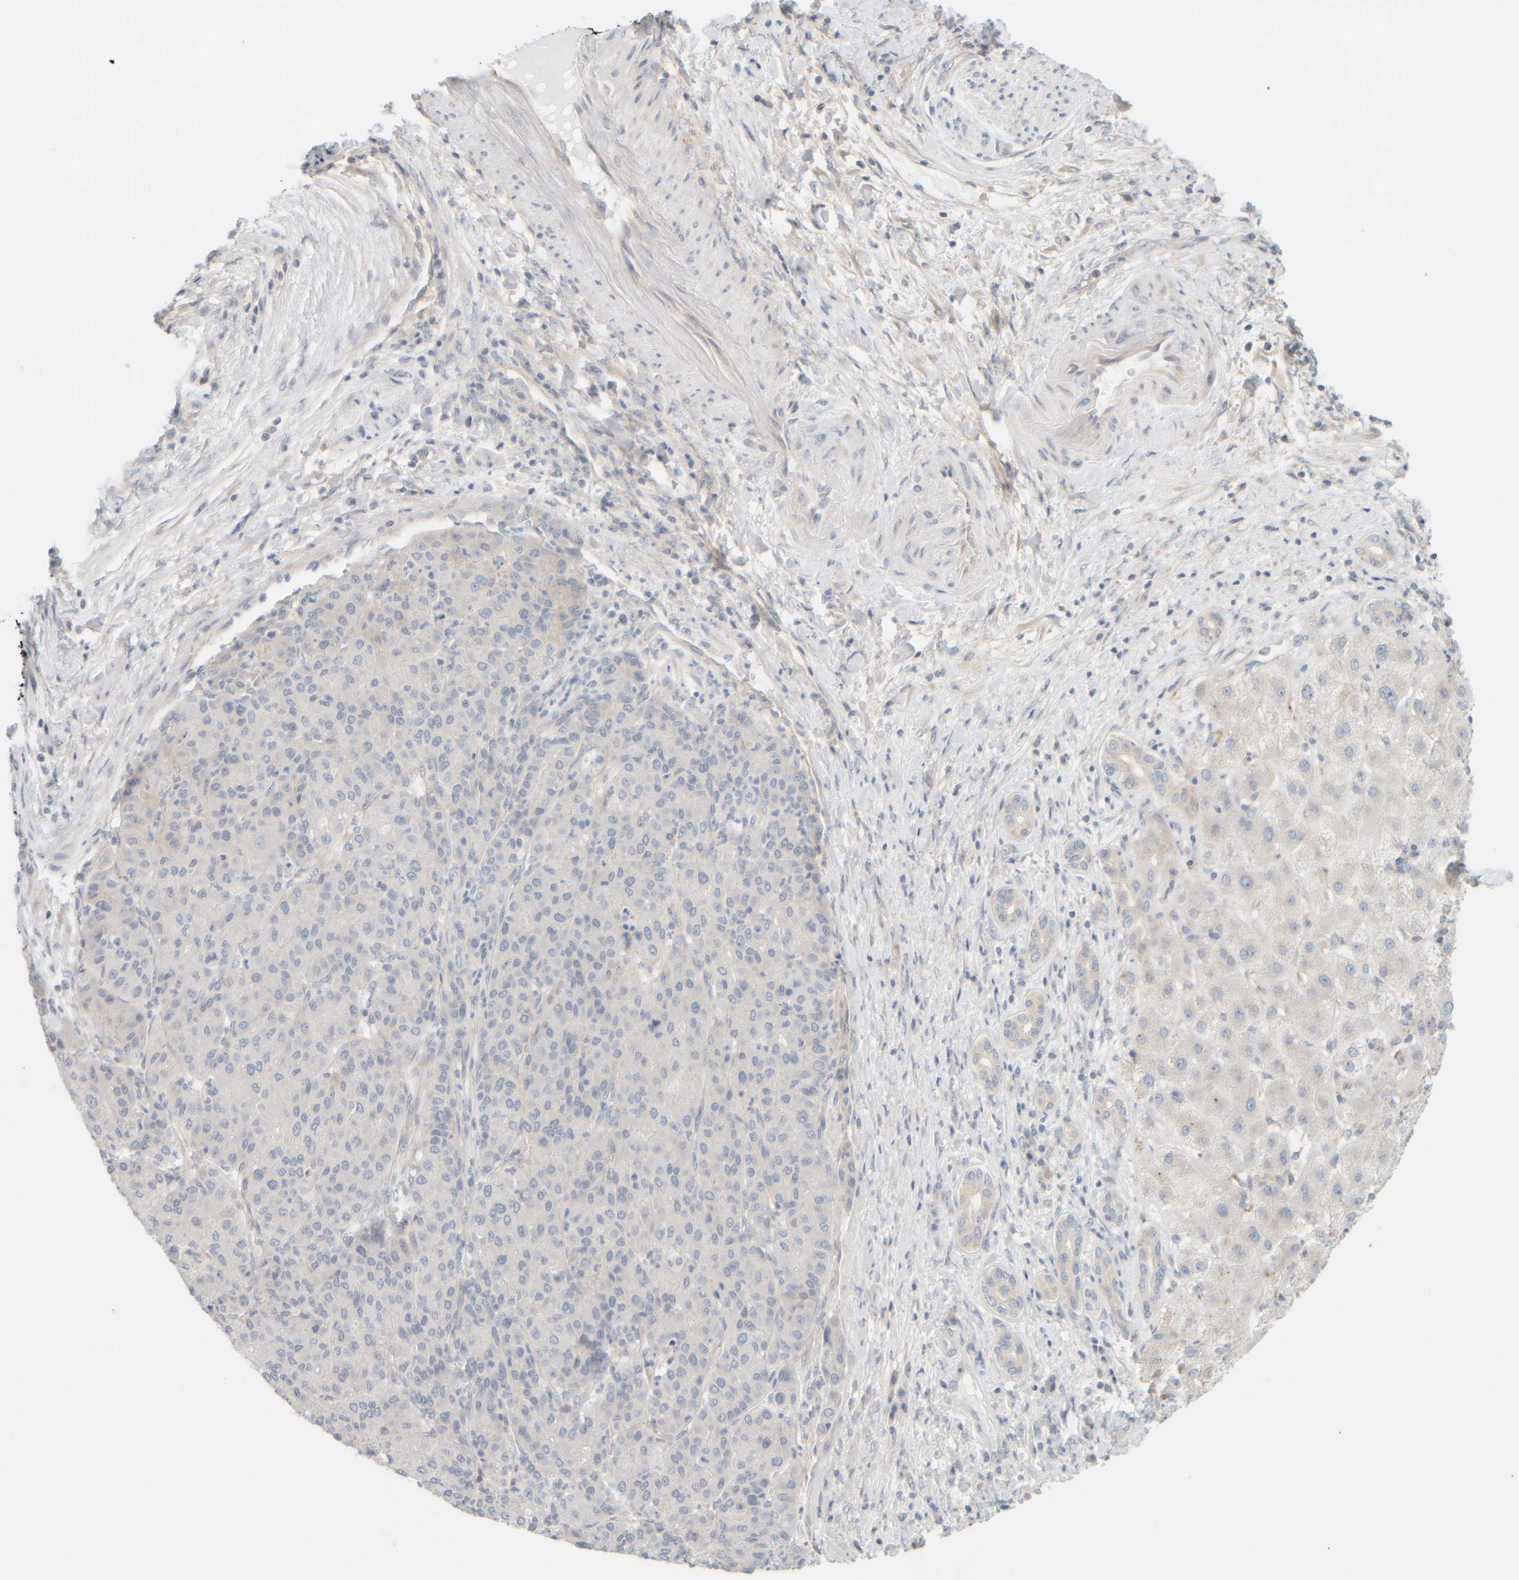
{"staining": {"intensity": "negative", "quantity": "none", "location": "none"}, "tissue": "liver cancer", "cell_type": "Tumor cells", "image_type": "cancer", "snomed": [{"axis": "morphology", "description": "Carcinoma, Hepatocellular, NOS"}, {"axis": "topography", "description": "Liver"}], "caption": "Immunohistochemistry of hepatocellular carcinoma (liver) displays no expression in tumor cells. (DAB immunohistochemistry (IHC) visualized using brightfield microscopy, high magnification).", "gene": "PTGES3L-AARSD1", "patient": {"sex": "male", "age": 65}}